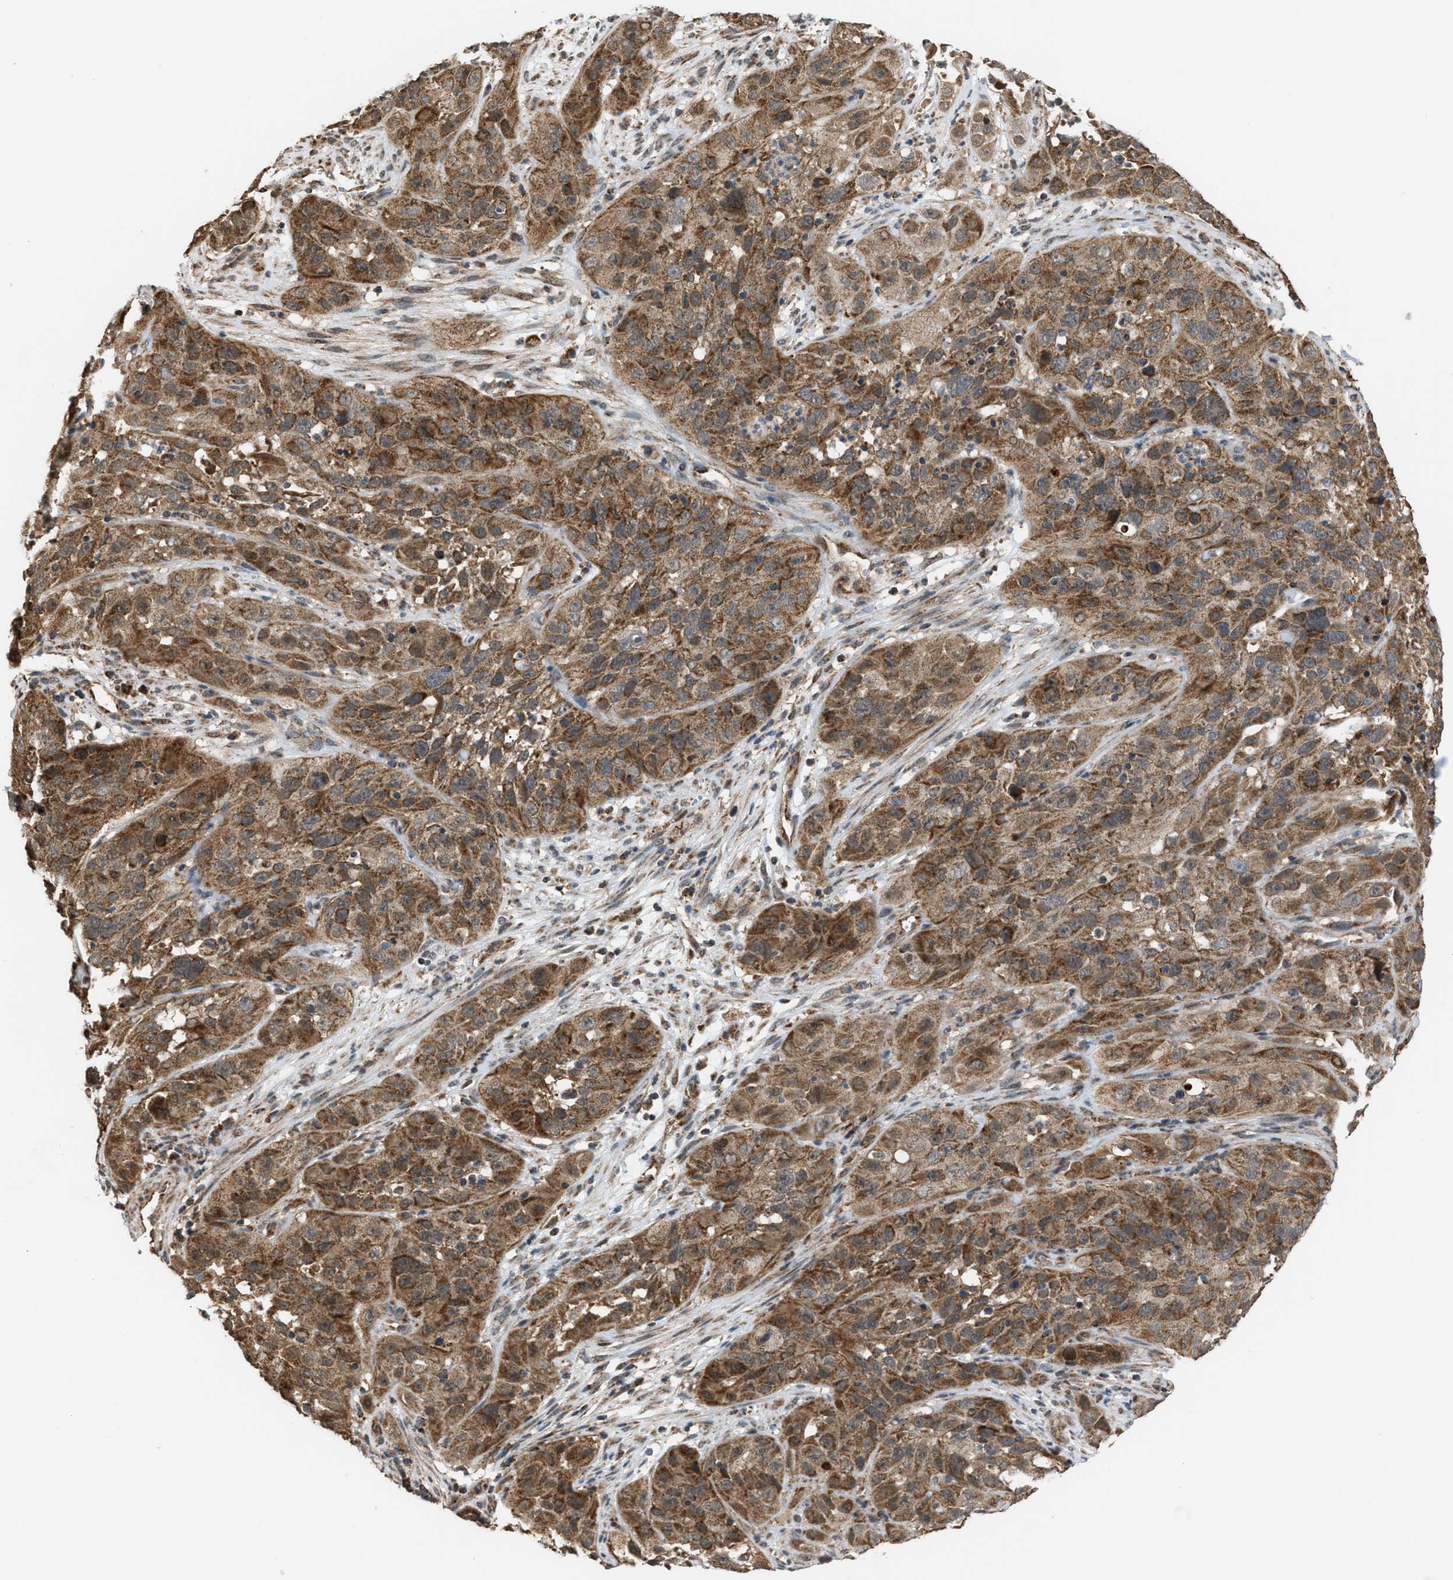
{"staining": {"intensity": "moderate", "quantity": ">75%", "location": "cytoplasmic/membranous"}, "tissue": "cervical cancer", "cell_type": "Tumor cells", "image_type": "cancer", "snomed": [{"axis": "morphology", "description": "Squamous cell carcinoma, NOS"}, {"axis": "topography", "description": "Cervix"}], "caption": "Immunohistochemical staining of cervical squamous cell carcinoma demonstrates medium levels of moderate cytoplasmic/membranous positivity in approximately >75% of tumor cells.", "gene": "SGSM2", "patient": {"sex": "female", "age": 32}}